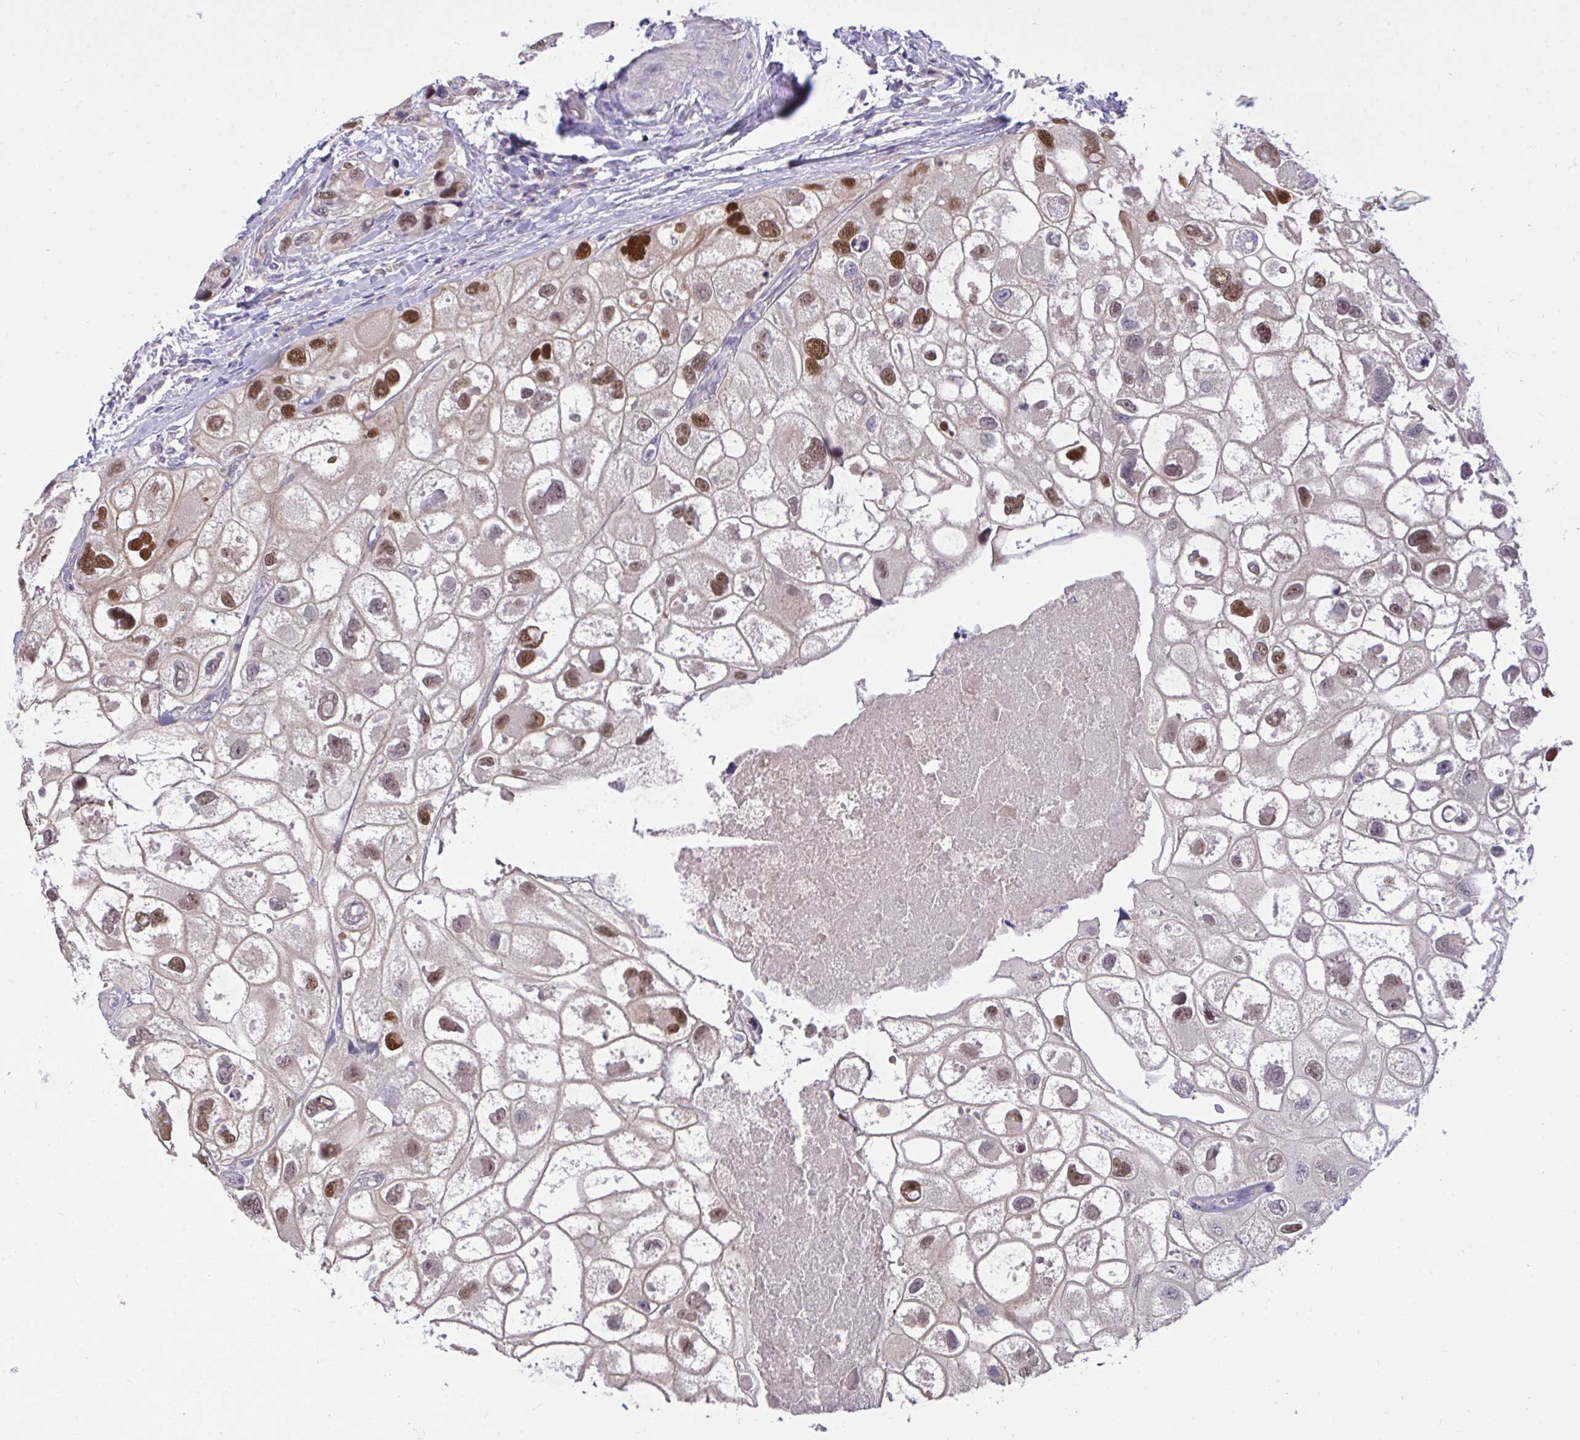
{"staining": {"intensity": "strong", "quantity": "<25%", "location": "nuclear"}, "tissue": "urothelial cancer", "cell_type": "Tumor cells", "image_type": "cancer", "snomed": [{"axis": "morphology", "description": "Urothelial carcinoma, High grade"}, {"axis": "topography", "description": "Urinary bladder"}], "caption": "The immunohistochemical stain shows strong nuclear positivity in tumor cells of urothelial cancer tissue.", "gene": "C19orf54", "patient": {"sex": "female", "age": 64}}